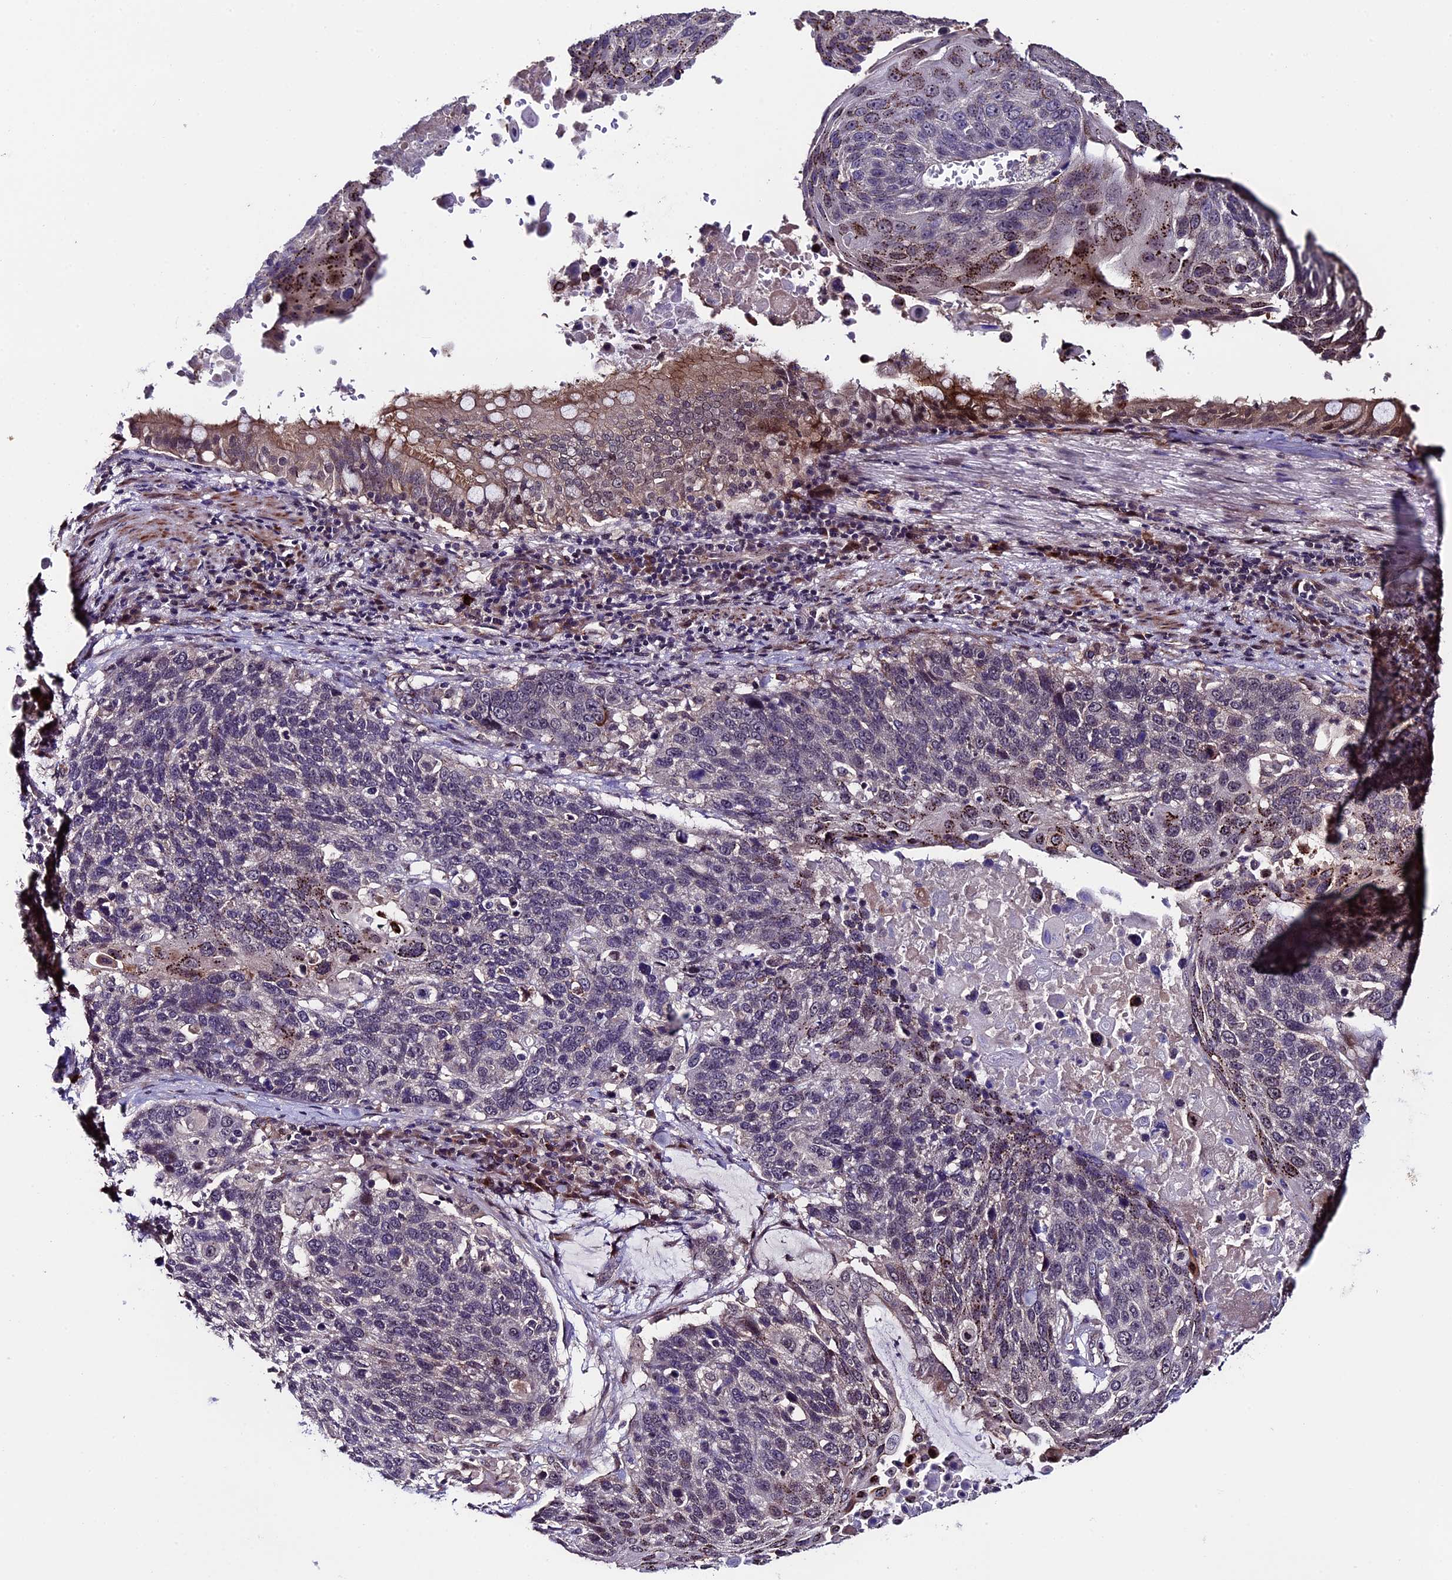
{"staining": {"intensity": "moderate", "quantity": "<25%", "location": "cytoplasmic/membranous"}, "tissue": "lung cancer", "cell_type": "Tumor cells", "image_type": "cancer", "snomed": [{"axis": "morphology", "description": "Squamous cell carcinoma, NOS"}, {"axis": "topography", "description": "Lung"}], "caption": "The immunohistochemical stain labels moderate cytoplasmic/membranous positivity in tumor cells of lung squamous cell carcinoma tissue.", "gene": "SIPA1L3", "patient": {"sex": "male", "age": 66}}